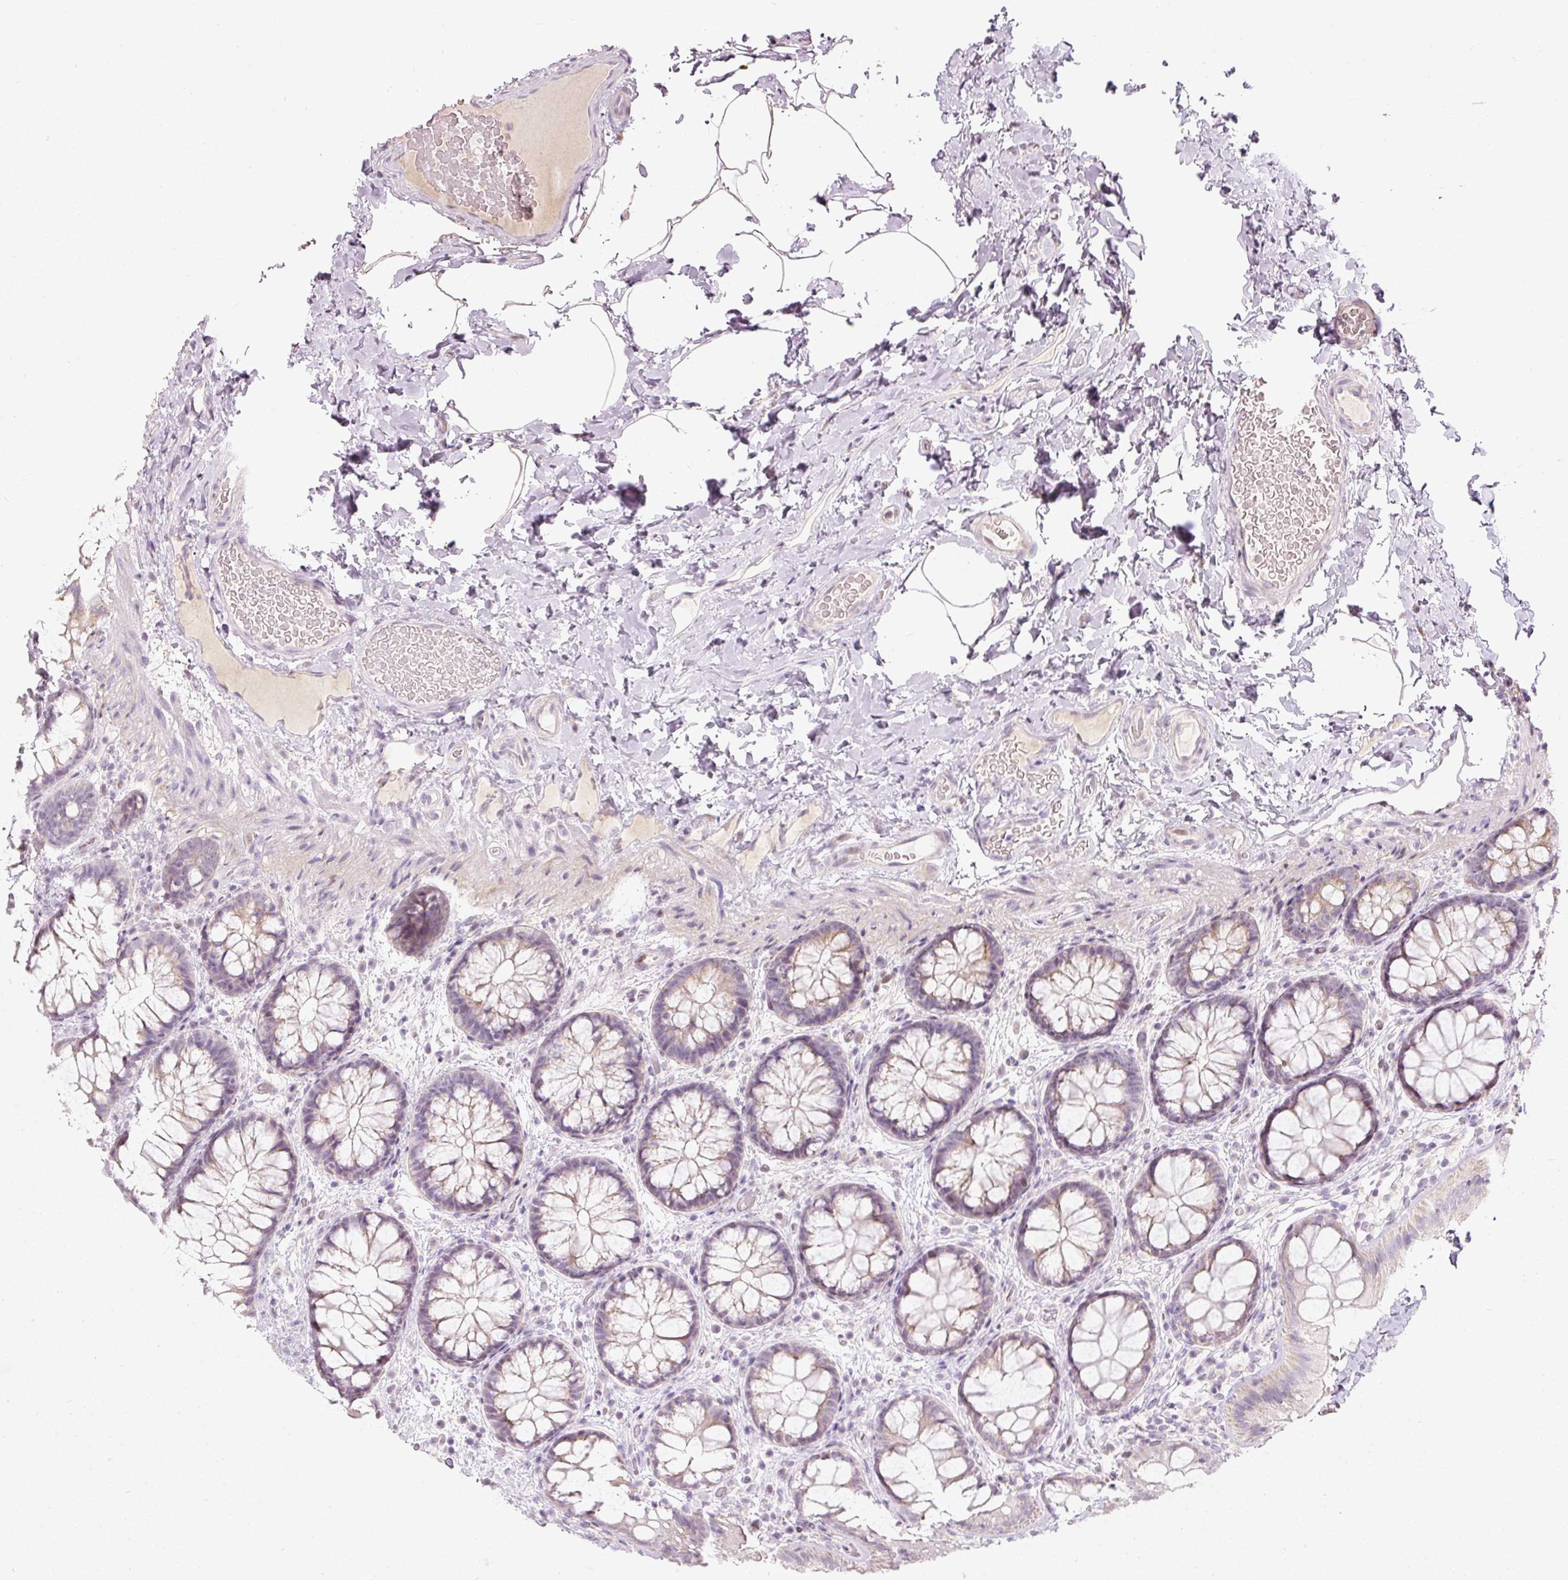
{"staining": {"intensity": "negative", "quantity": "none", "location": "none"}, "tissue": "colon", "cell_type": "Endothelial cells", "image_type": "normal", "snomed": [{"axis": "morphology", "description": "Normal tissue, NOS"}, {"axis": "topography", "description": "Colon"}], "caption": "Image shows no protein positivity in endothelial cells of unremarkable colon.", "gene": "RNF39", "patient": {"sex": "male", "age": 46}}